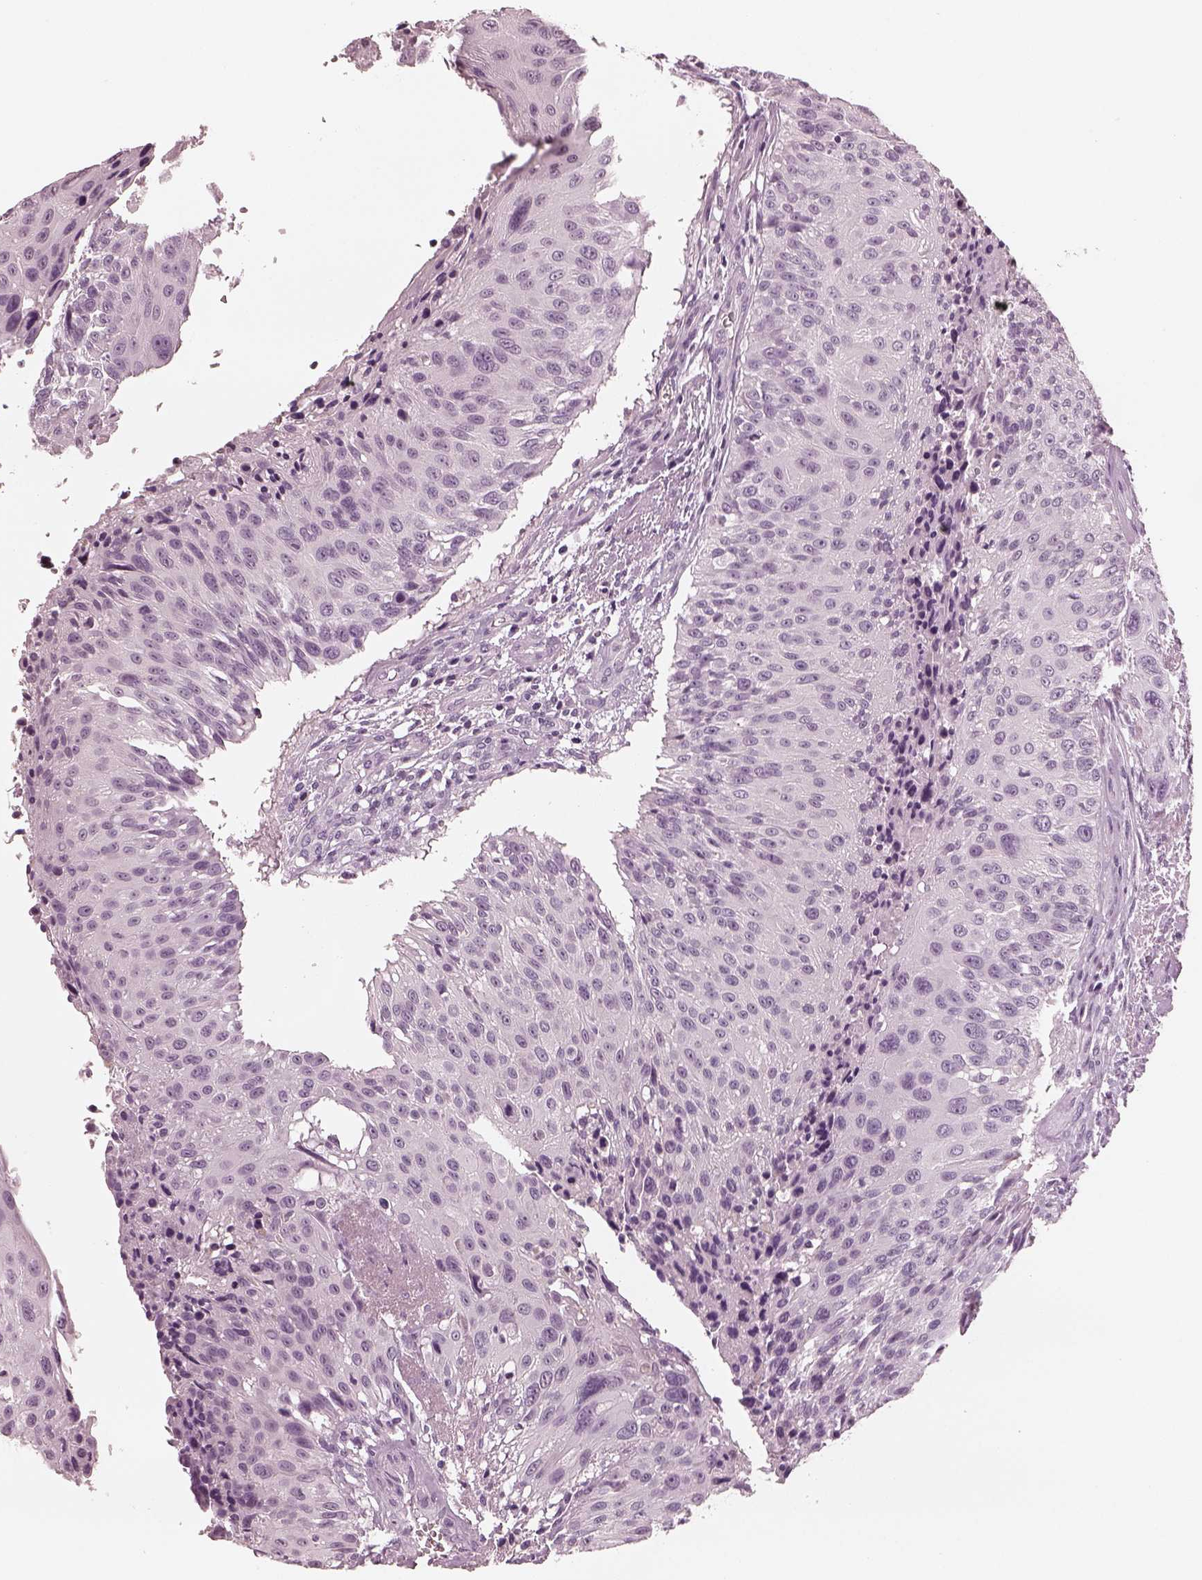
{"staining": {"intensity": "negative", "quantity": "none", "location": "none"}, "tissue": "urothelial cancer", "cell_type": "Tumor cells", "image_type": "cancer", "snomed": [{"axis": "morphology", "description": "Urothelial carcinoma, NOS"}, {"axis": "topography", "description": "Urinary bladder"}], "caption": "This is an immunohistochemistry micrograph of human transitional cell carcinoma. There is no positivity in tumor cells.", "gene": "CSH1", "patient": {"sex": "male", "age": 55}}